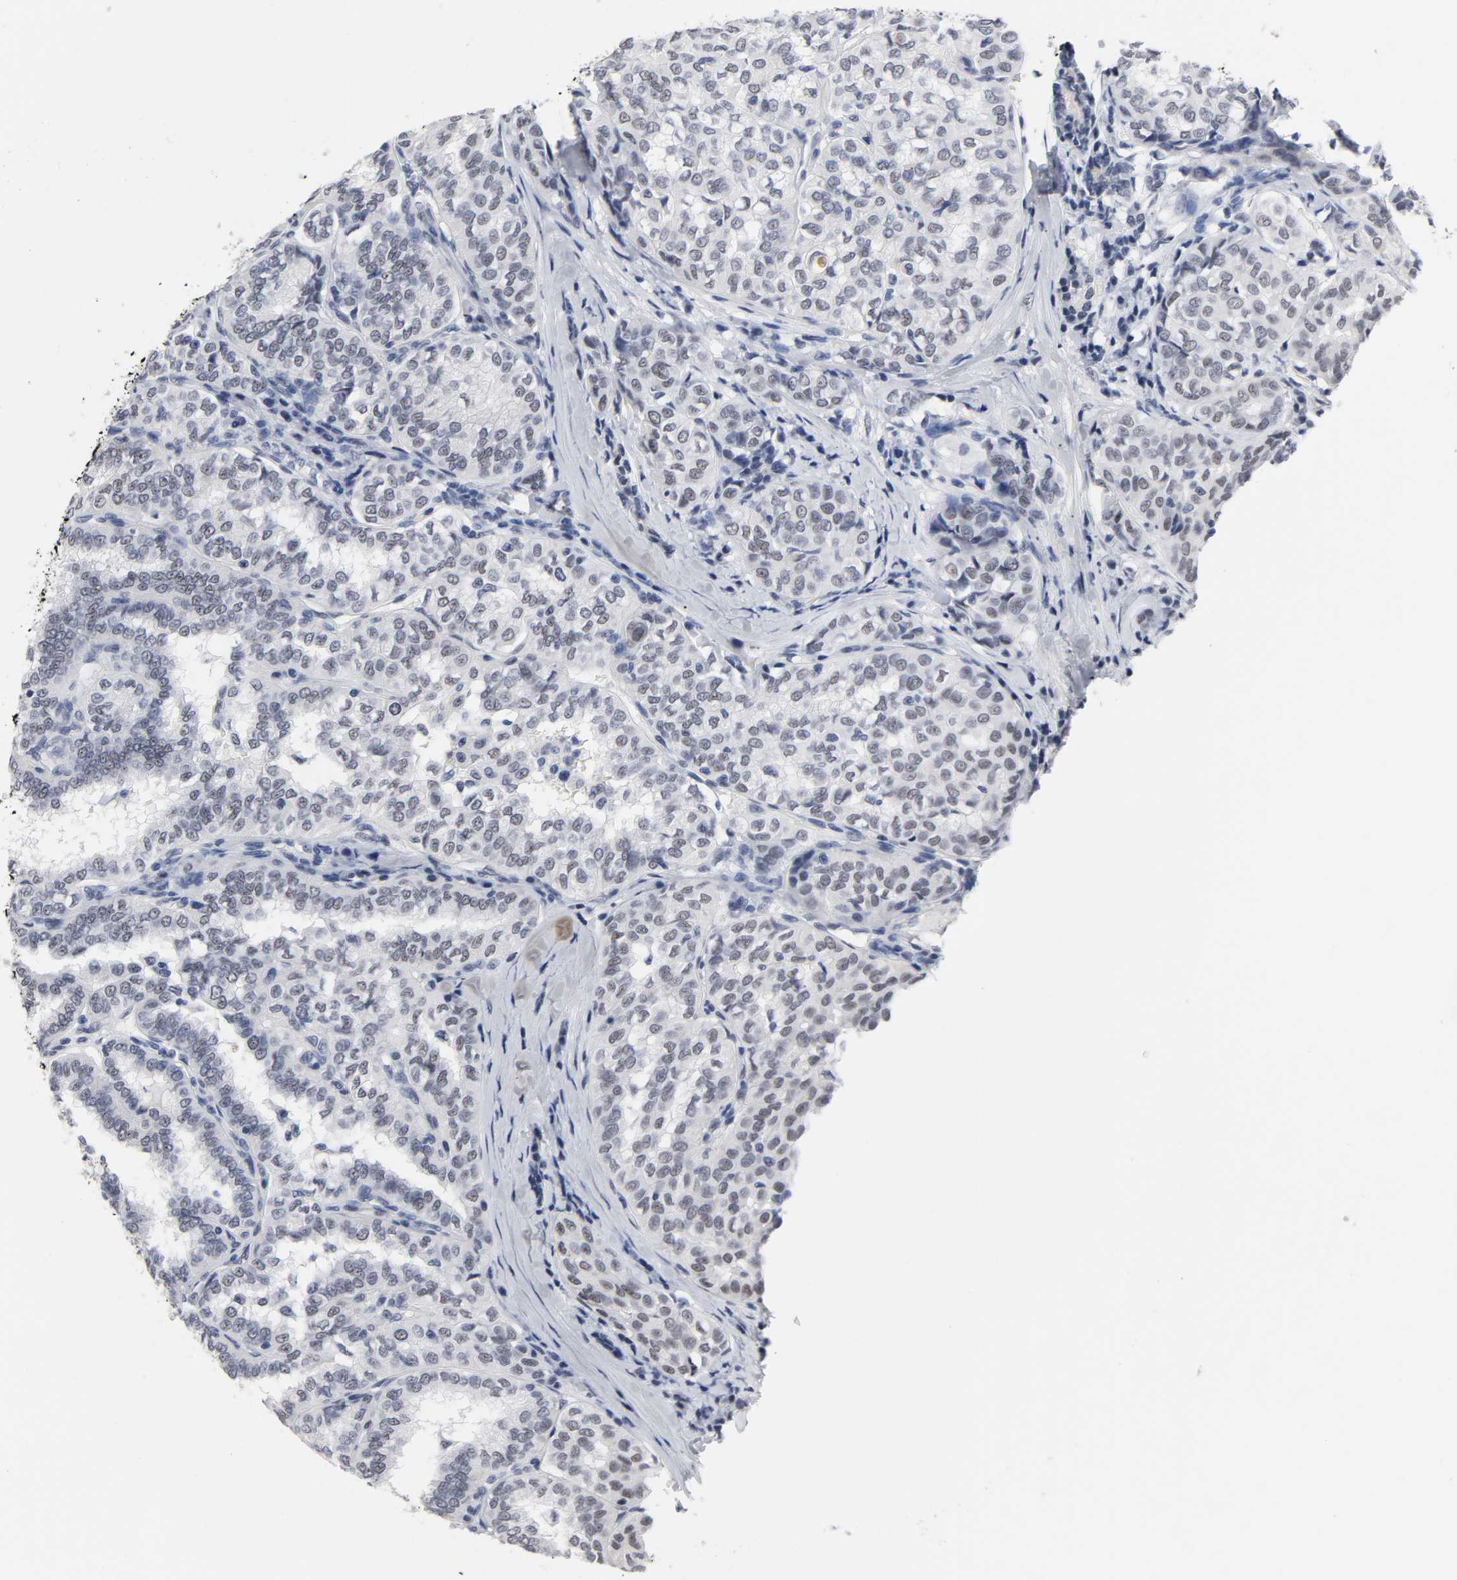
{"staining": {"intensity": "weak", "quantity": "<25%", "location": "nuclear"}, "tissue": "thyroid cancer", "cell_type": "Tumor cells", "image_type": "cancer", "snomed": [{"axis": "morphology", "description": "Papillary adenocarcinoma, NOS"}, {"axis": "topography", "description": "Thyroid gland"}], "caption": "Thyroid cancer was stained to show a protein in brown. There is no significant expression in tumor cells.", "gene": "GRHL2", "patient": {"sex": "female", "age": 30}}